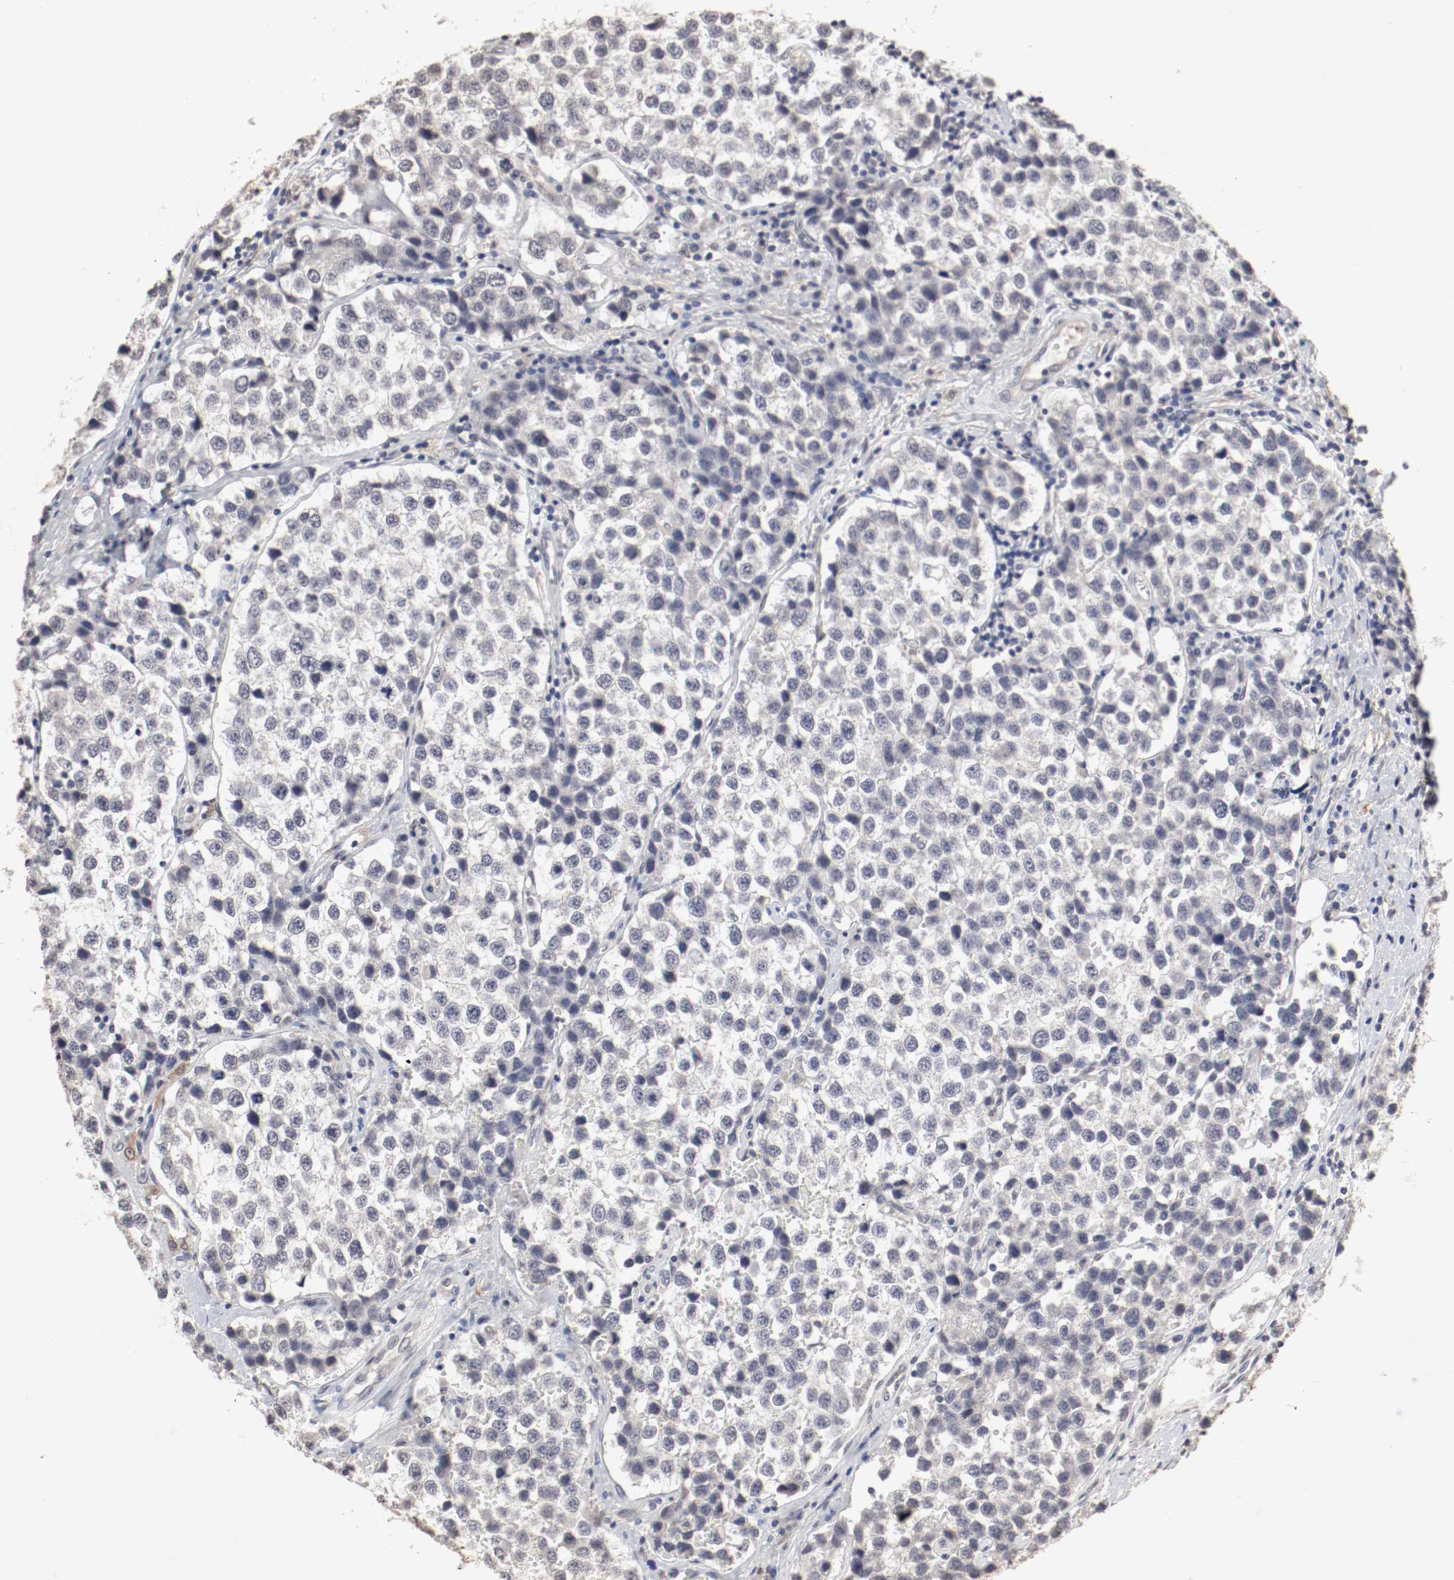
{"staining": {"intensity": "moderate", "quantity": "<25%", "location": "cytoplasmic/membranous,nuclear"}, "tissue": "testis cancer", "cell_type": "Tumor cells", "image_type": "cancer", "snomed": [{"axis": "morphology", "description": "Seminoma, NOS"}, {"axis": "topography", "description": "Testis"}], "caption": "DAB (3,3'-diaminobenzidine) immunohistochemical staining of human testis cancer (seminoma) exhibits moderate cytoplasmic/membranous and nuclear protein positivity in approximately <25% of tumor cells. (DAB = brown stain, brightfield microscopy at high magnification).", "gene": "WASL", "patient": {"sex": "male", "age": 39}}